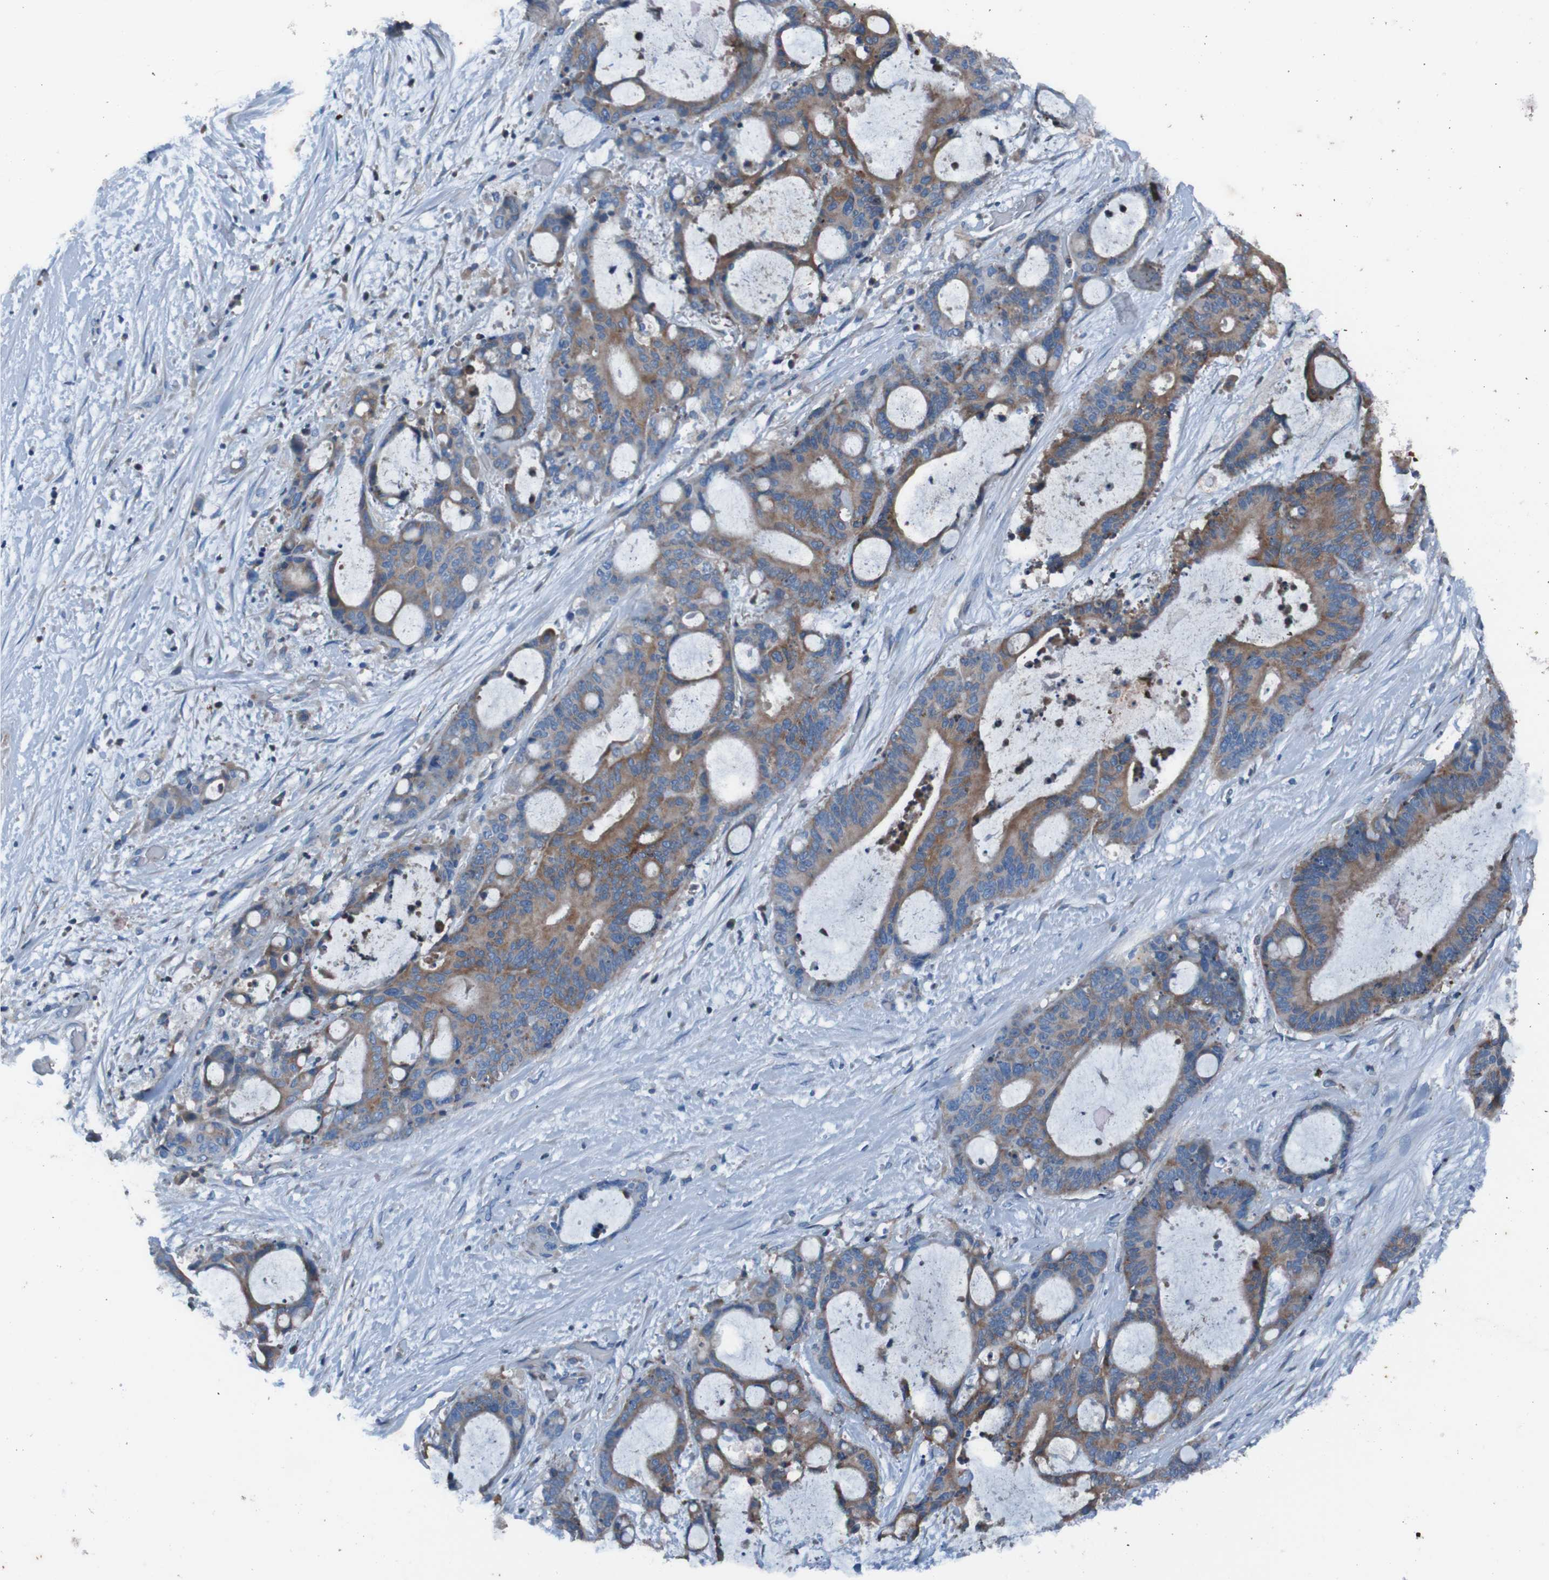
{"staining": {"intensity": "moderate", "quantity": "25%-75%", "location": "cytoplasmic/membranous"}, "tissue": "liver cancer", "cell_type": "Tumor cells", "image_type": "cancer", "snomed": [{"axis": "morphology", "description": "Cholangiocarcinoma"}, {"axis": "topography", "description": "Liver"}], "caption": "Liver cancer (cholangiocarcinoma) stained with DAB (3,3'-diaminobenzidine) IHC displays medium levels of moderate cytoplasmic/membranous staining in about 25%-75% of tumor cells.", "gene": "RAB5B", "patient": {"sex": "female", "age": 73}}